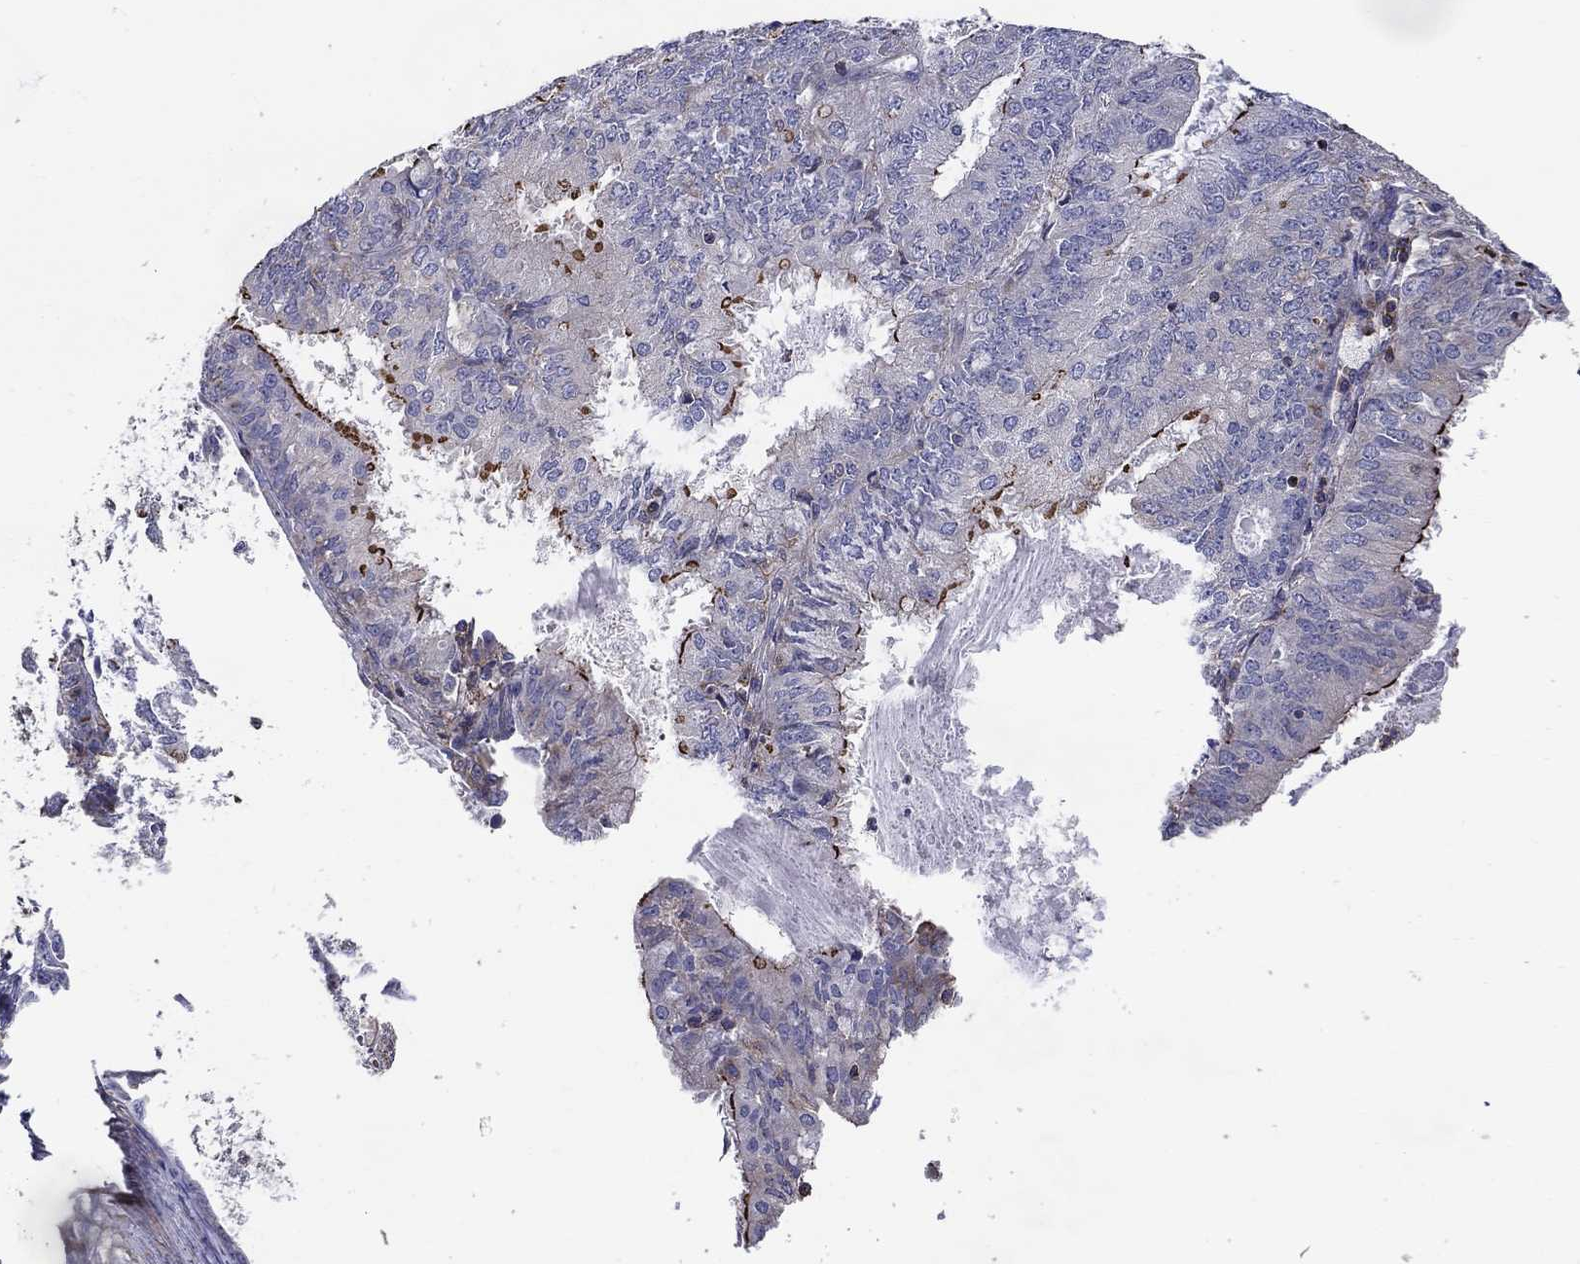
{"staining": {"intensity": "strong", "quantity": "<25%", "location": "cytoplasmic/membranous"}, "tissue": "endometrial cancer", "cell_type": "Tumor cells", "image_type": "cancer", "snomed": [{"axis": "morphology", "description": "Adenocarcinoma, NOS"}, {"axis": "topography", "description": "Endometrium"}], "caption": "Protein expression by immunohistochemistry (IHC) exhibits strong cytoplasmic/membranous positivity in approximately <25% of tumor cells in endometrial cancer.", "gene": "NPHP1", "patient": {"sex": "female", "age": 57}}